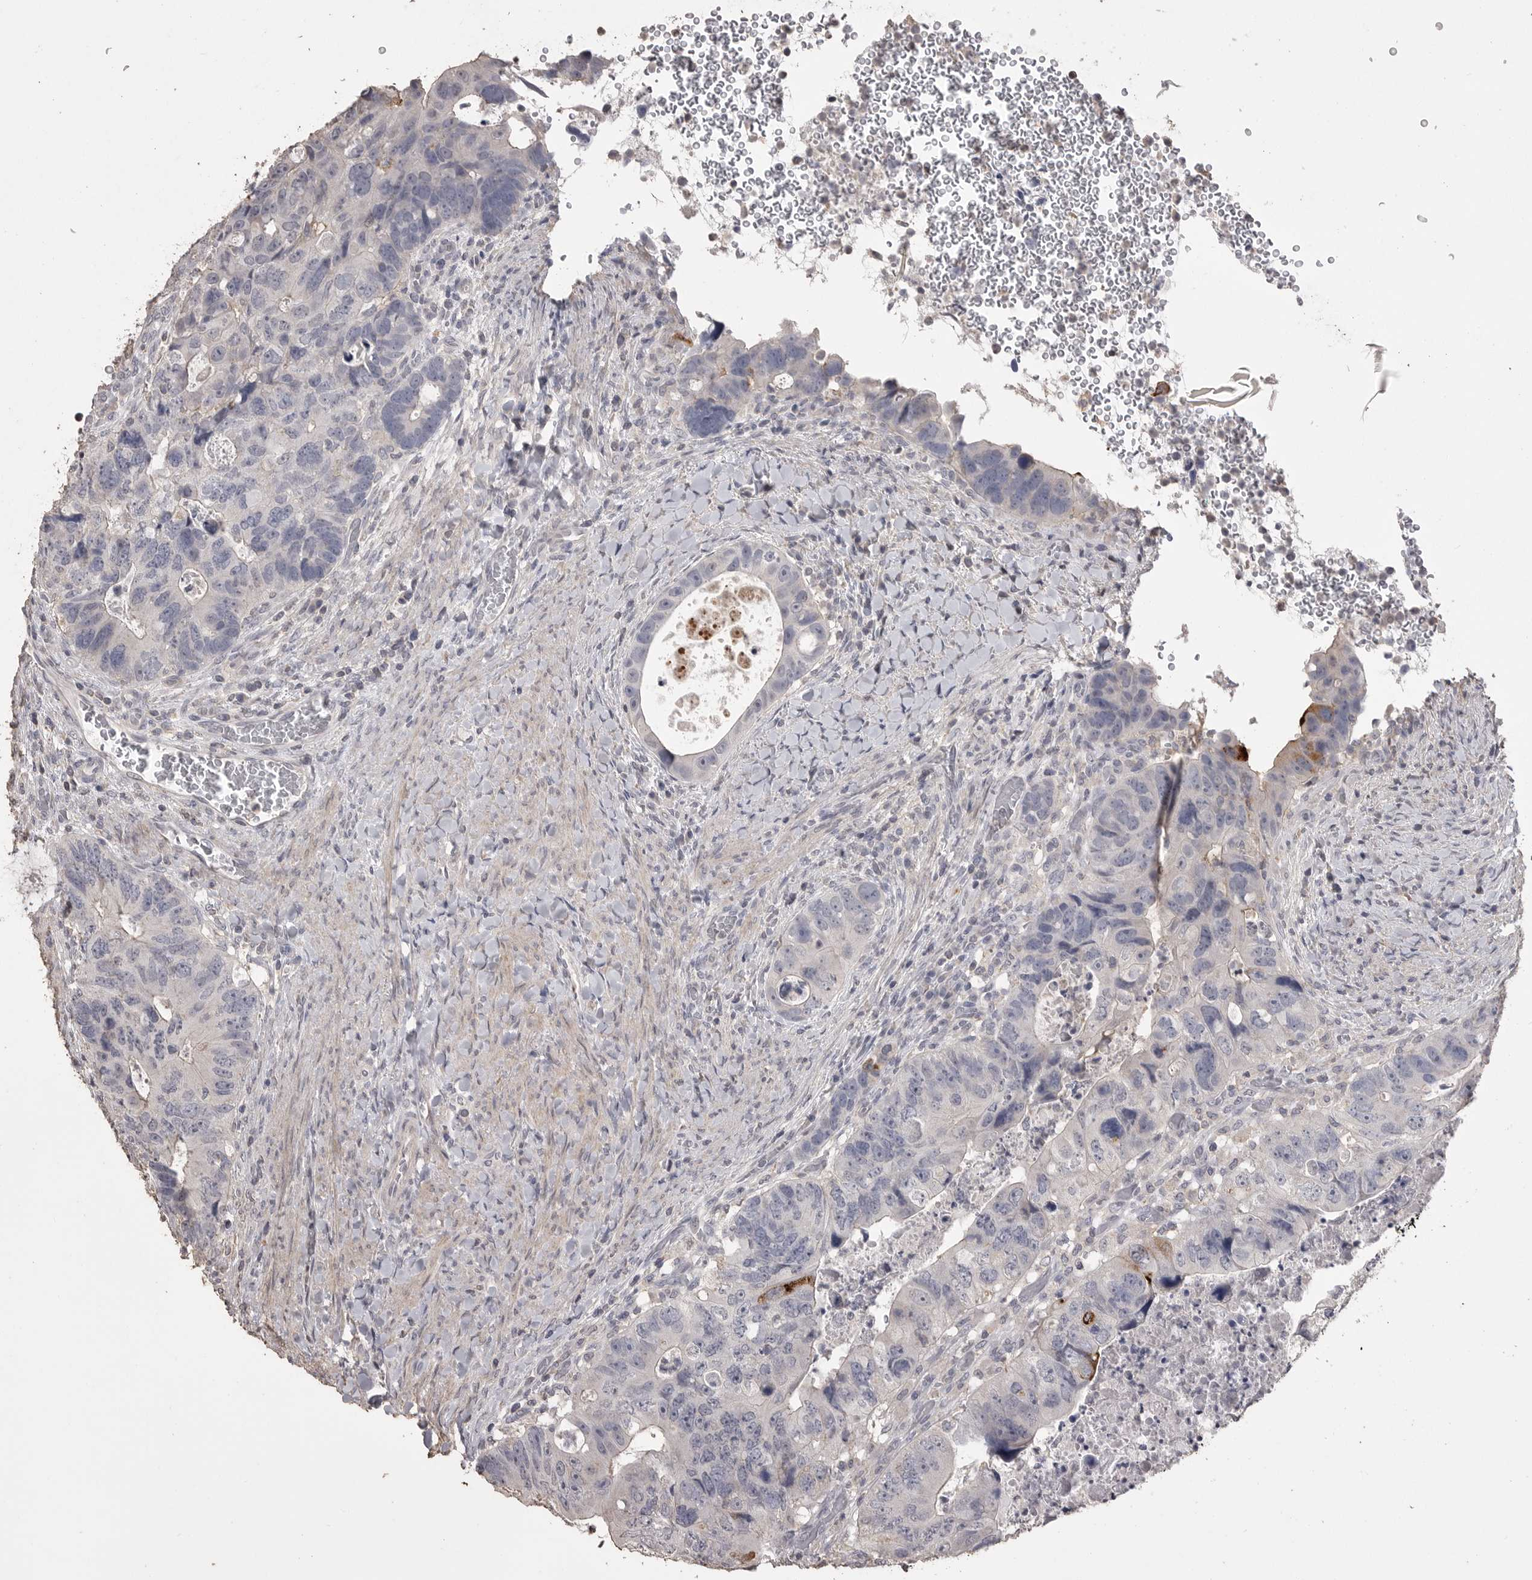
{"staining": {"intensity": "negative", "quantity": "none", "location": "none"}, "tissue": "colorectal cancer", "cell_type": "Tumor cells", "image_type": "cancer", "snomed": [{"axis": "morphology", "description": "Adenocarcinoma, NOS"}, {"axis": "topography", "description": "Rectum"}], "caption": "IHC of human colorectal cancer reveals no positivity in tumor cells.", "gene": "MMP7", "patient": {"sex": "male", "age": 59}}